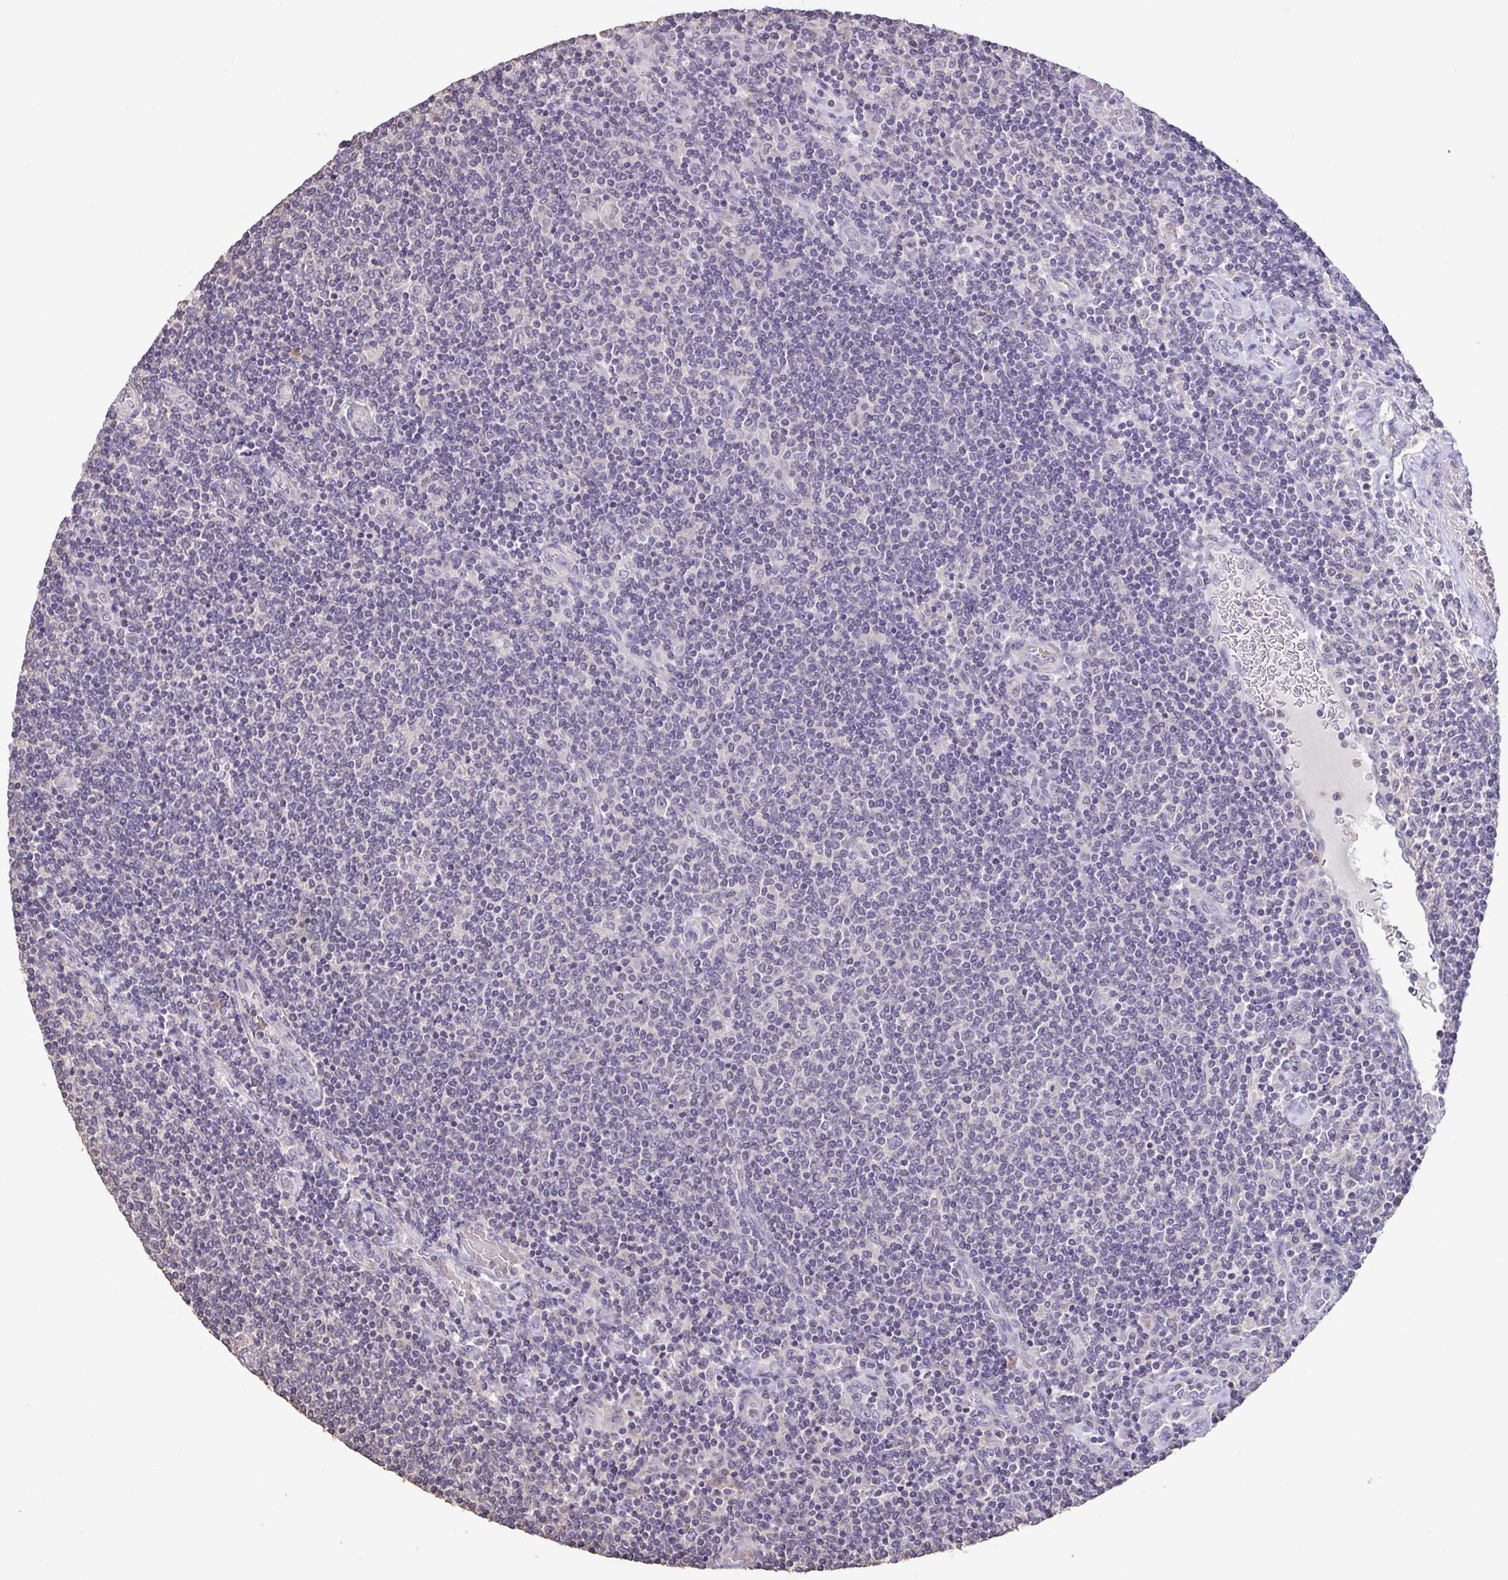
{"staining": {"intensity": "negative", "quantity": "none", "location": "none"}, "tissue": "lymphoma", "cell_type": "Tumor cells", "image_type": "cancer", "snomed": [{"axis": "morphology", "description": "Malignant lymphoma, non-Hodgkin's type, Low grade"}, {"axis": "topography", "description": "Lymph node"}], "caption": "A photomicrograph of lymphoma stained for a protein displays no brown staining in tumor cells. Nuclei are stained in blue.", "gene": "ACTRT2", "patient": {"sex": "male", "age": 52}}